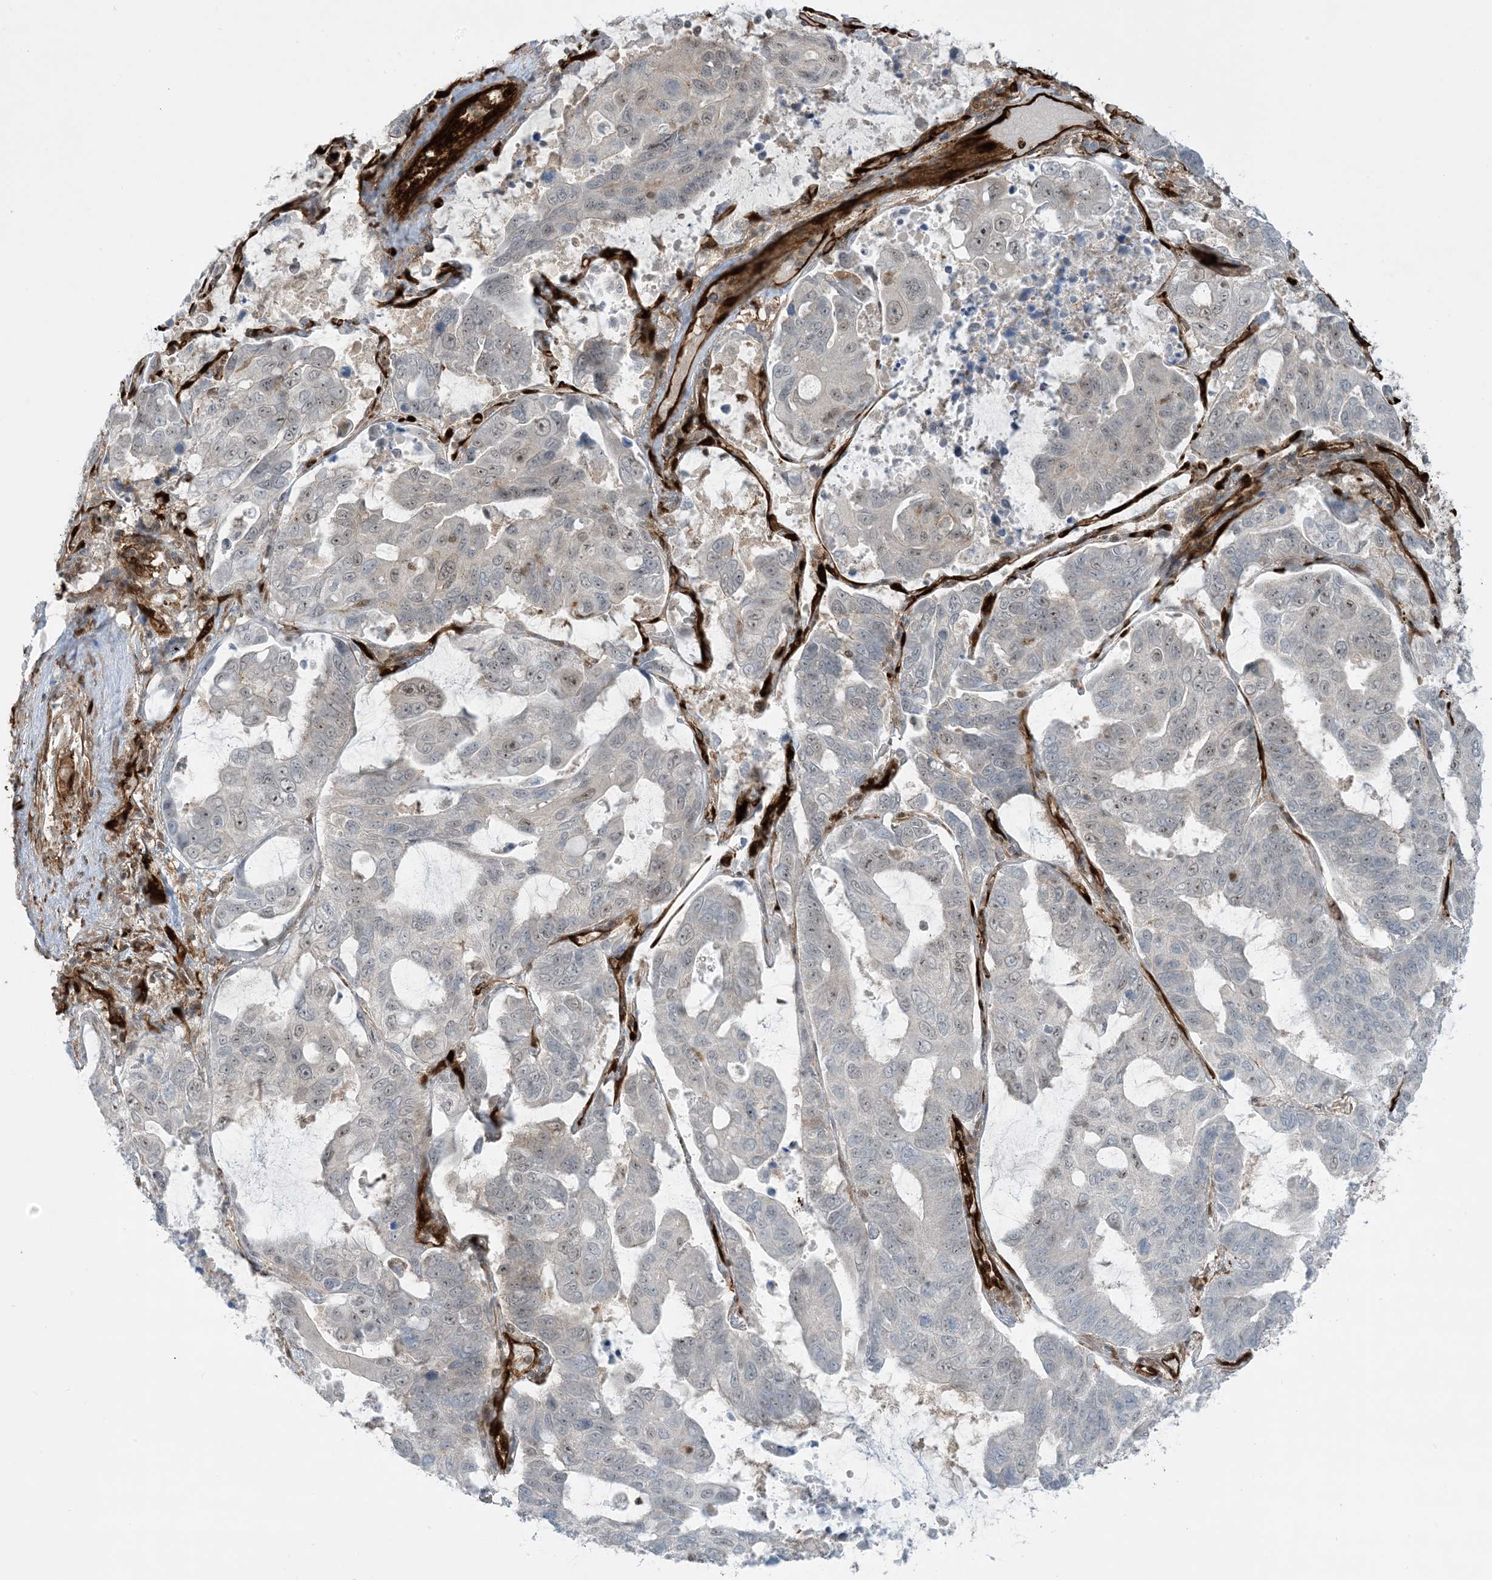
{"staining": {"intensity": "negative", "quantity": "none", "location": "none"}, "tissue": "lung cancer", "cell_type": "Tumor cells", "image_type": "cancer", "snomed": [{"axis": "morphology", "description": "Adenocarcinoma, NOS"}, {"axis": "topography", "description": "Lung"}], "caption": "Tumor cells show no significant protein expression in adenocarcinoma (lung). The staining was performed using DAB (3,3'-diaminobenzidine) to visualize the protein expression in brown, while the nuclei were stained in blue with hematoxylin (Magnification: 20x).", "gene": "PPM1F", "patient": {"sex": "male", "age": 64}}